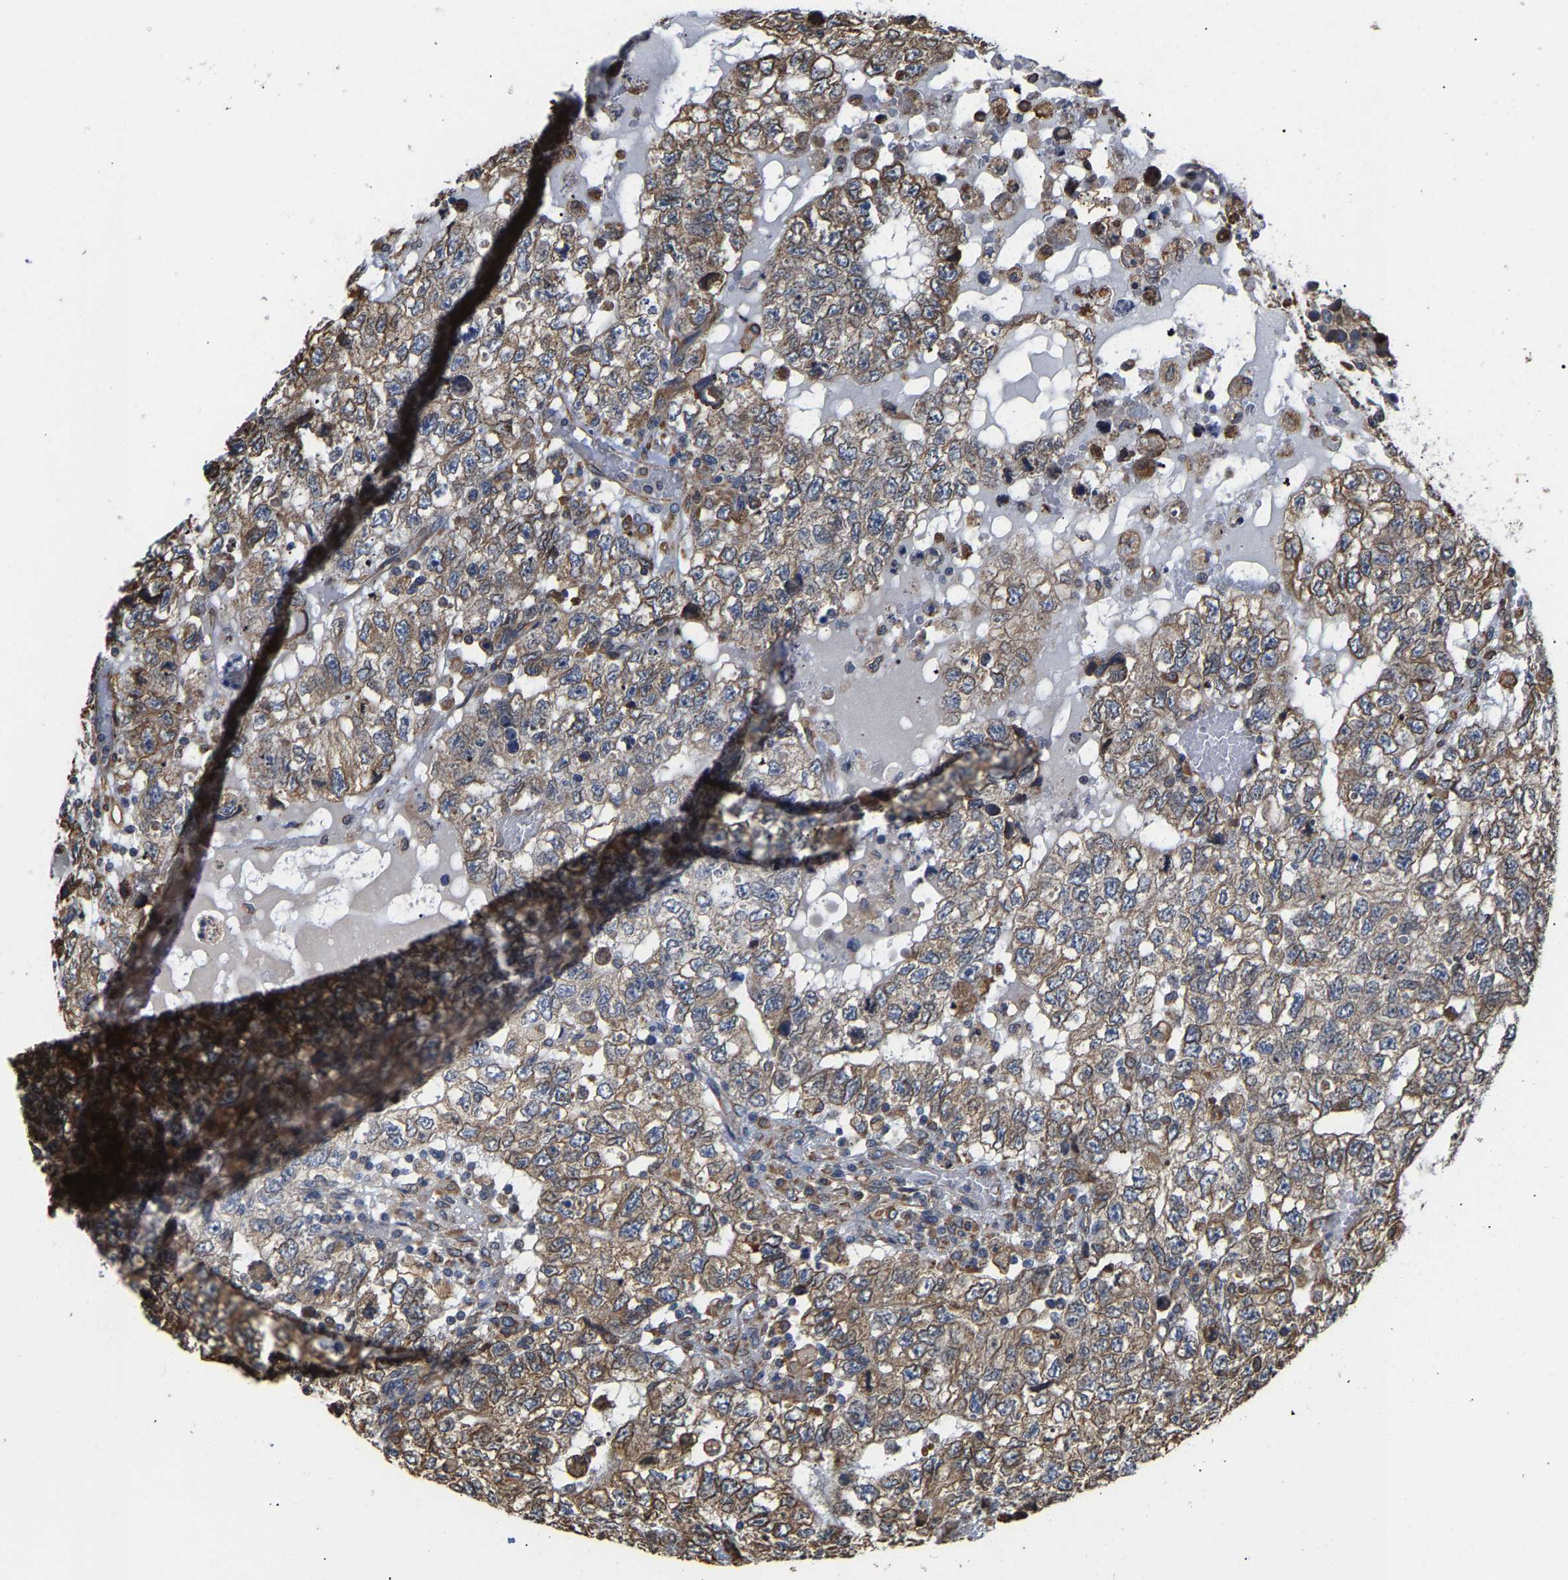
{"staining": {"intensity": "weak", "quantity": ">75%", "location": "cytoplasmic/membranous"}, "tissue": "testis cancer", "cell_type": "Tumor cells", "image_type": "cancer", "snomed": [{"axis": "morphology", "description": "Carcinoma, Embryonal, NOS"}, {"axis": "topography", "description": "Testis"}], "caption": "Immunohistochemical staining of embryonal carcinoma (testis) reveals low levels of weak cytoplasmic/membranous protein staining in approximately >75% of tumor cells.", "gene": "ARAP1", "patient": {"sex": "male", "age": 36}}